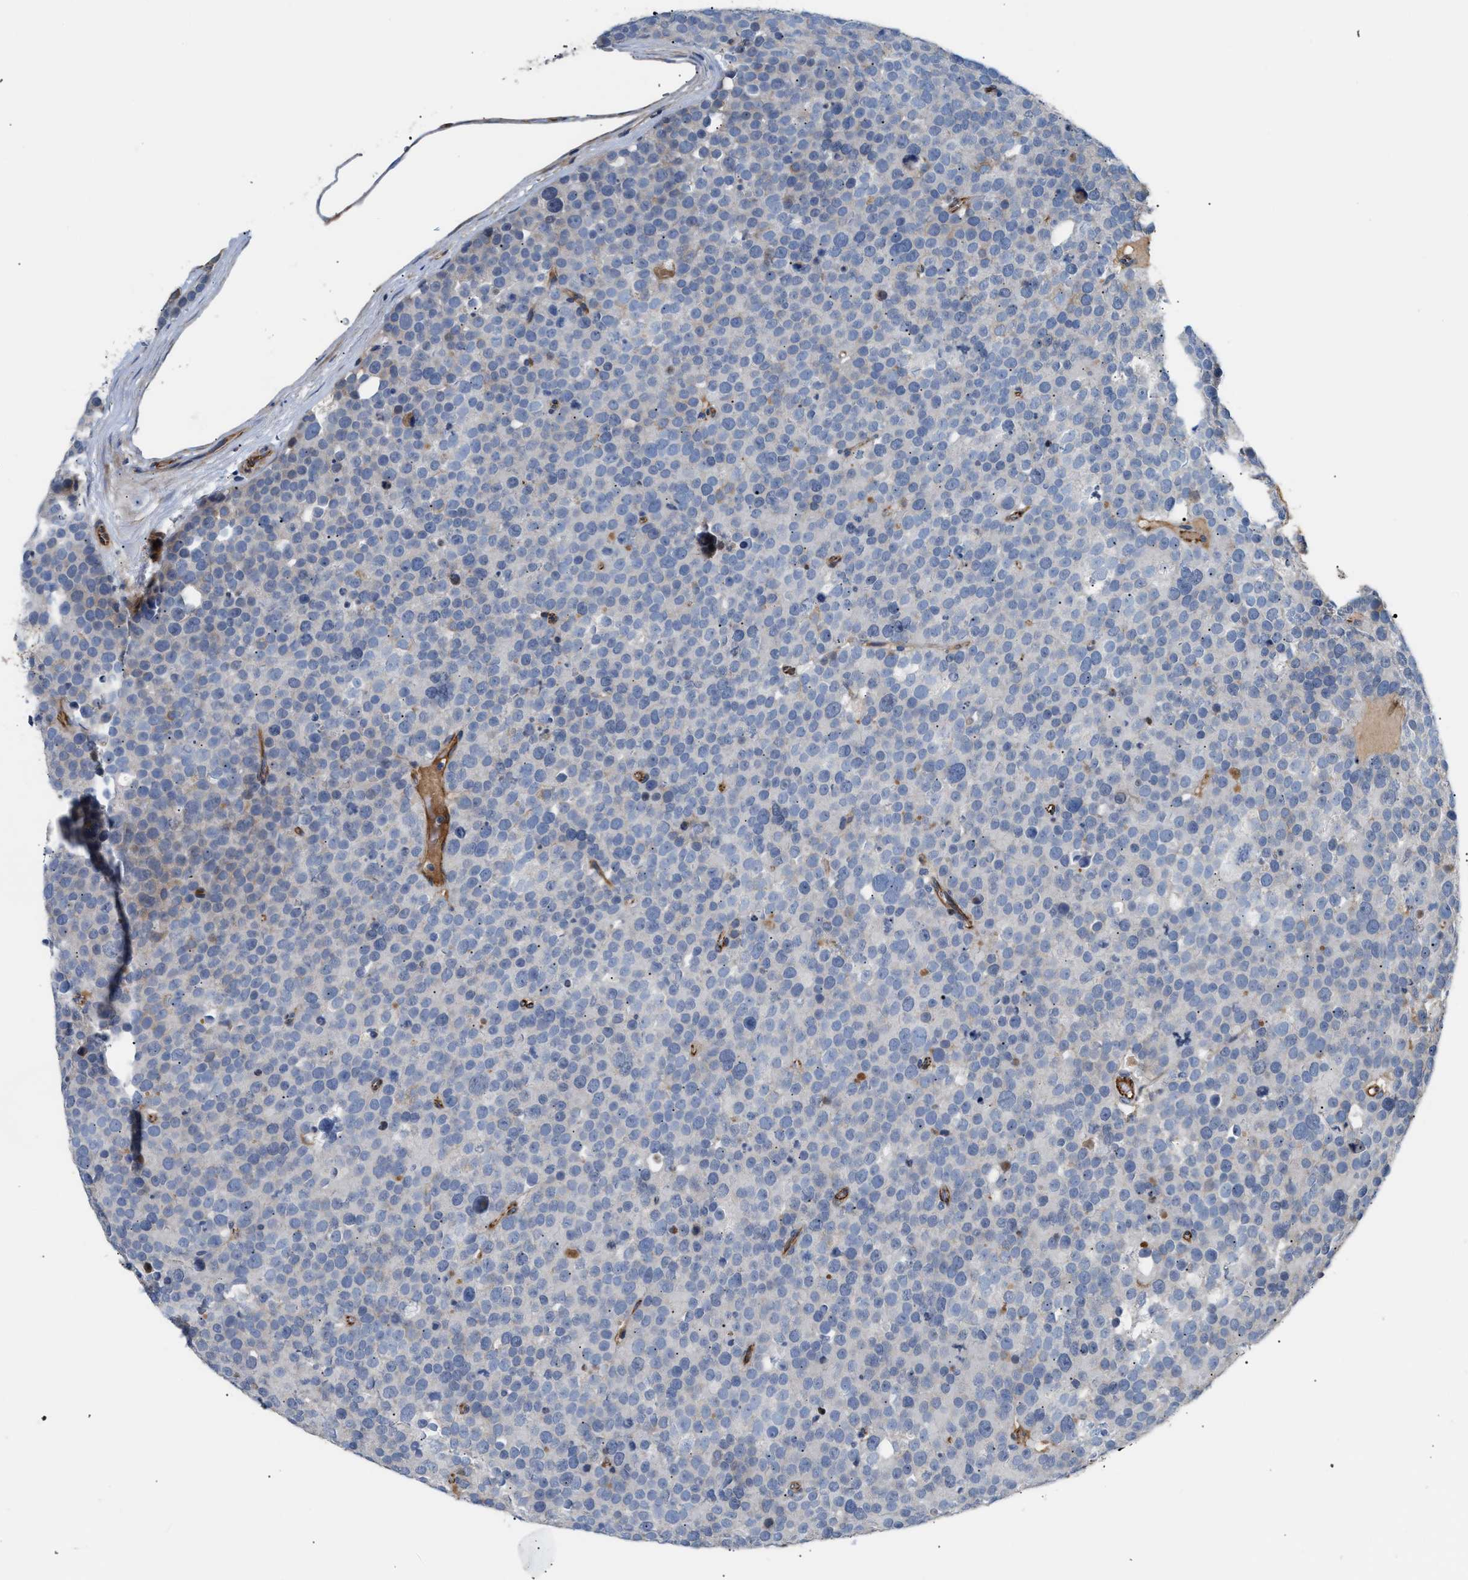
{"staining": {"intensity": "negative", "quantity": "none", "location": "none"}, "tissue": "testis cancer", "cell_type": "Tumor cells", "image_type": "cancer", "snomed": [{"axis": "morphology", "description": "Seminoma, NOS"}, {"axis": "topography", "description": "Testis"}], "caption": "Protein analysis of seminoma (testis) shows no significant expression in tumor cells.", "gene": "TFPI", "patient": {"sex": "male", "age": 71}}